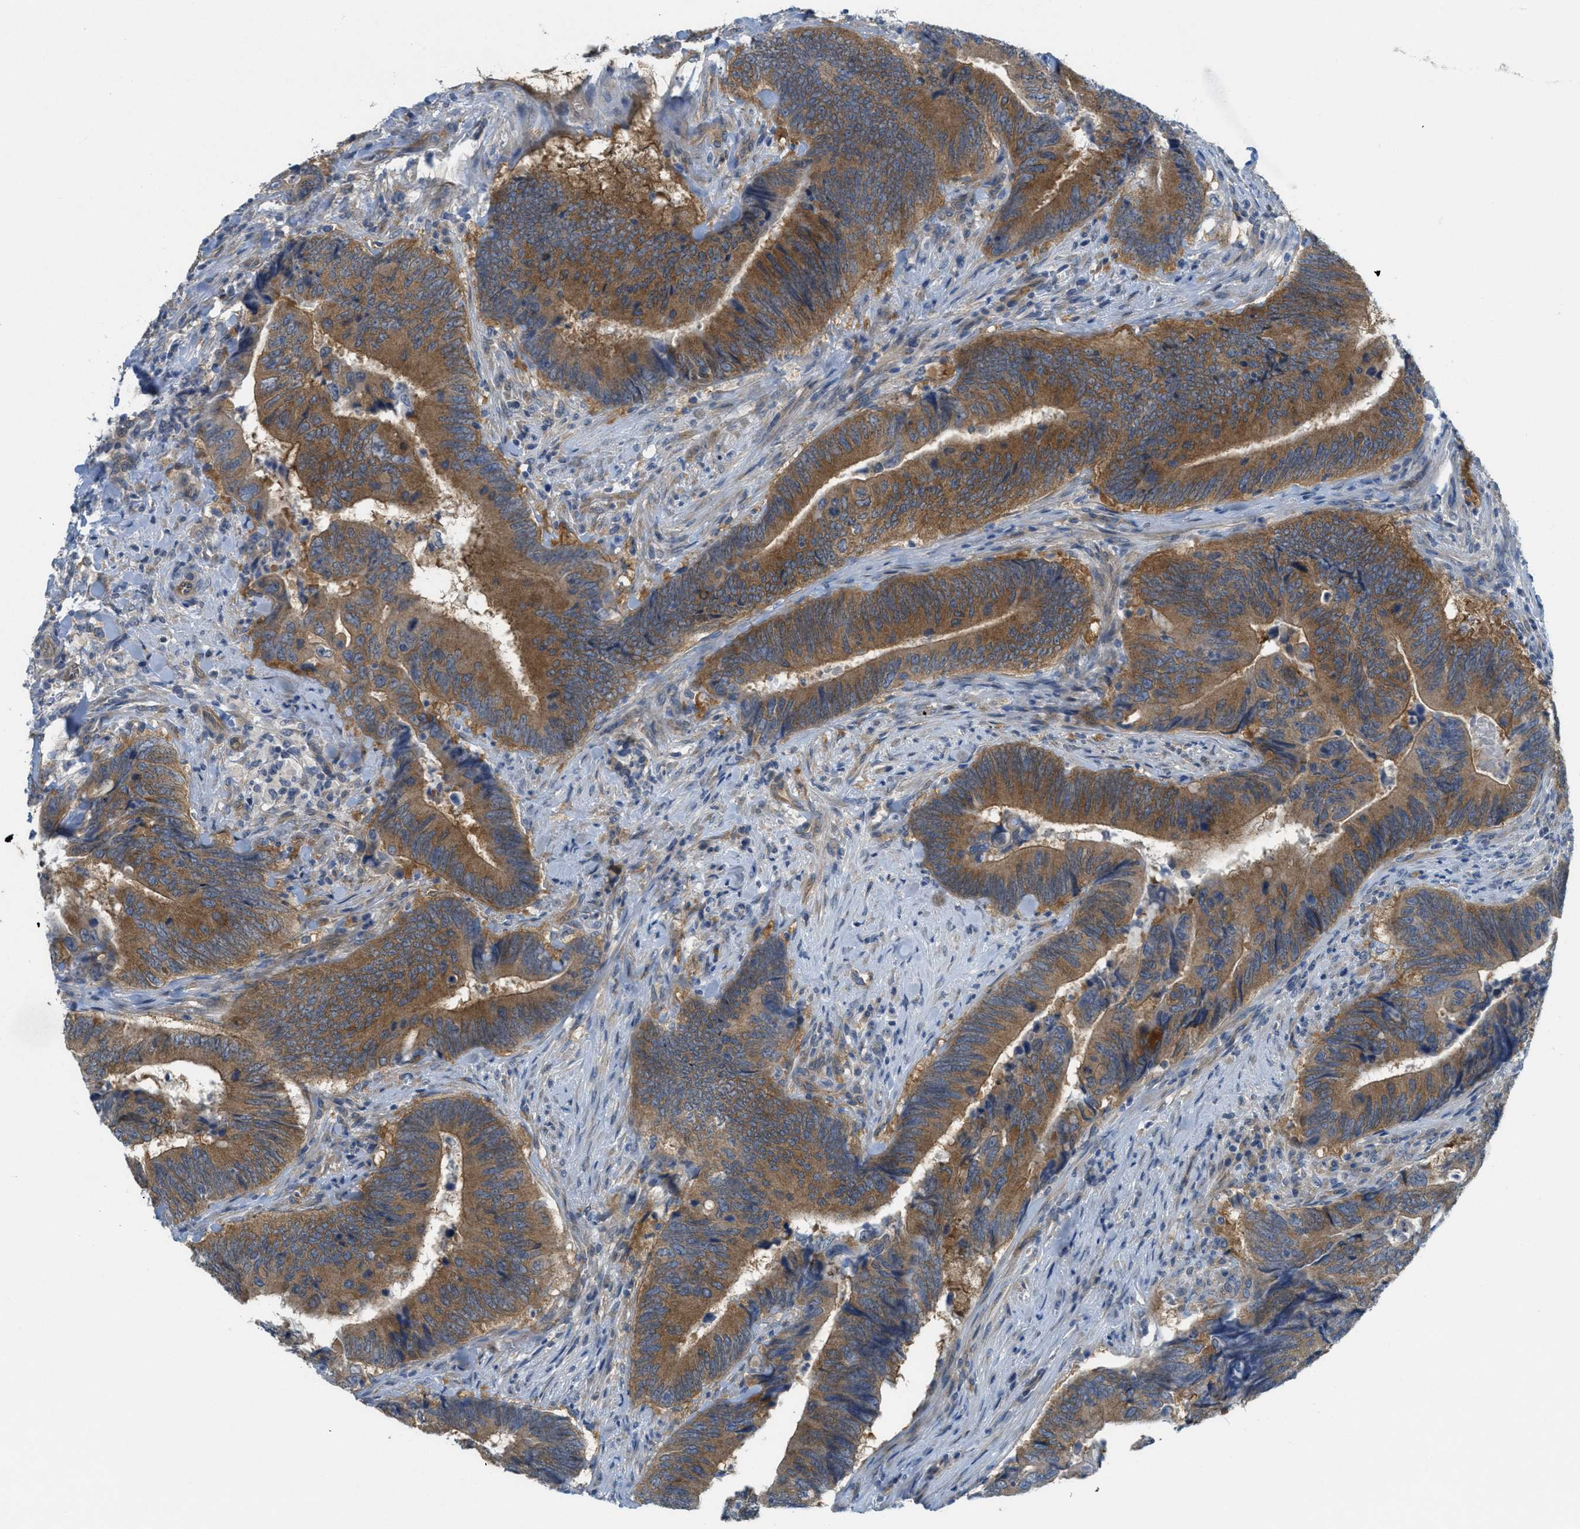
{"staining": {"intensity": "strong", "quantity": ">75%", "location": "cytoplasmic/membranous"}, "tissue": "colorectal cancer", "cell_type": "Tumor cells", "image_type": "cancer", "snomed": [{"axis": "morphology", "description": "Normal tissue, NOS"}, {"axis": "morphology", "description": "Adenocarcinoma, NOS"}, {"axis": "topography", "description": "Colon"}], "caption": "Immunohistochemical staining of colorectal cancer (adenocarcinoma) shows high levels of strong cytoplasmic/membranous positivity in about >75% of tumor cells. The staining was performed using DAB (3,3'-diaminobenzidine), with brown indicating positive protein expression. Nuclei are stained blue with hematoxylin.", "gene": "ZFYVE9", "patient": {"sex": "male", "age": 56}}